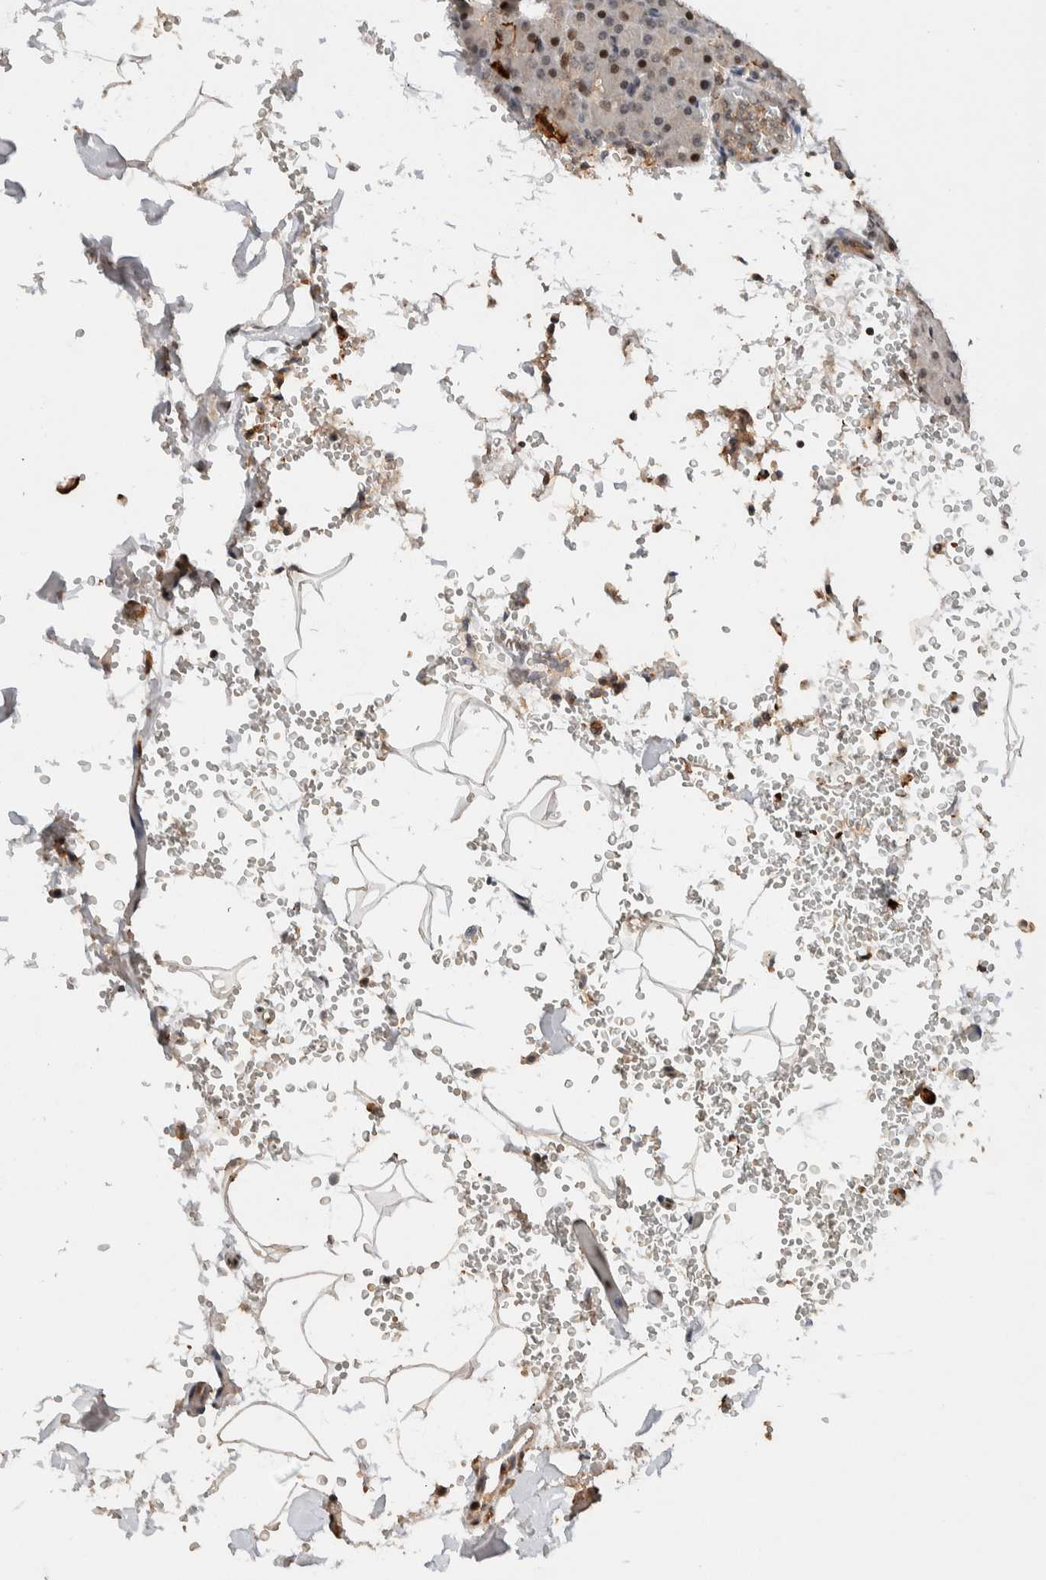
{"staining": {"intensity": "moderate", "quantity": "25%-75%", "location": "nuclear"}, "tissue": "pancreas", "cell_type": "Exocrine glandular cells", "image_type": "normal", "snomed": [{"axis": "morphology", "description": "Normal tissue, NOS"}, {"axis": "topography", "description": "Pancreas"}], "caption": "Immunohistochemical staining of benign pancreas displays 25%-75% levels of moderate nuclear protein positivity in approximately 25%-75% of exocrine glandular cells.", "gene": "ZNF521", "patient": {"sex": "female", "age": 43}}